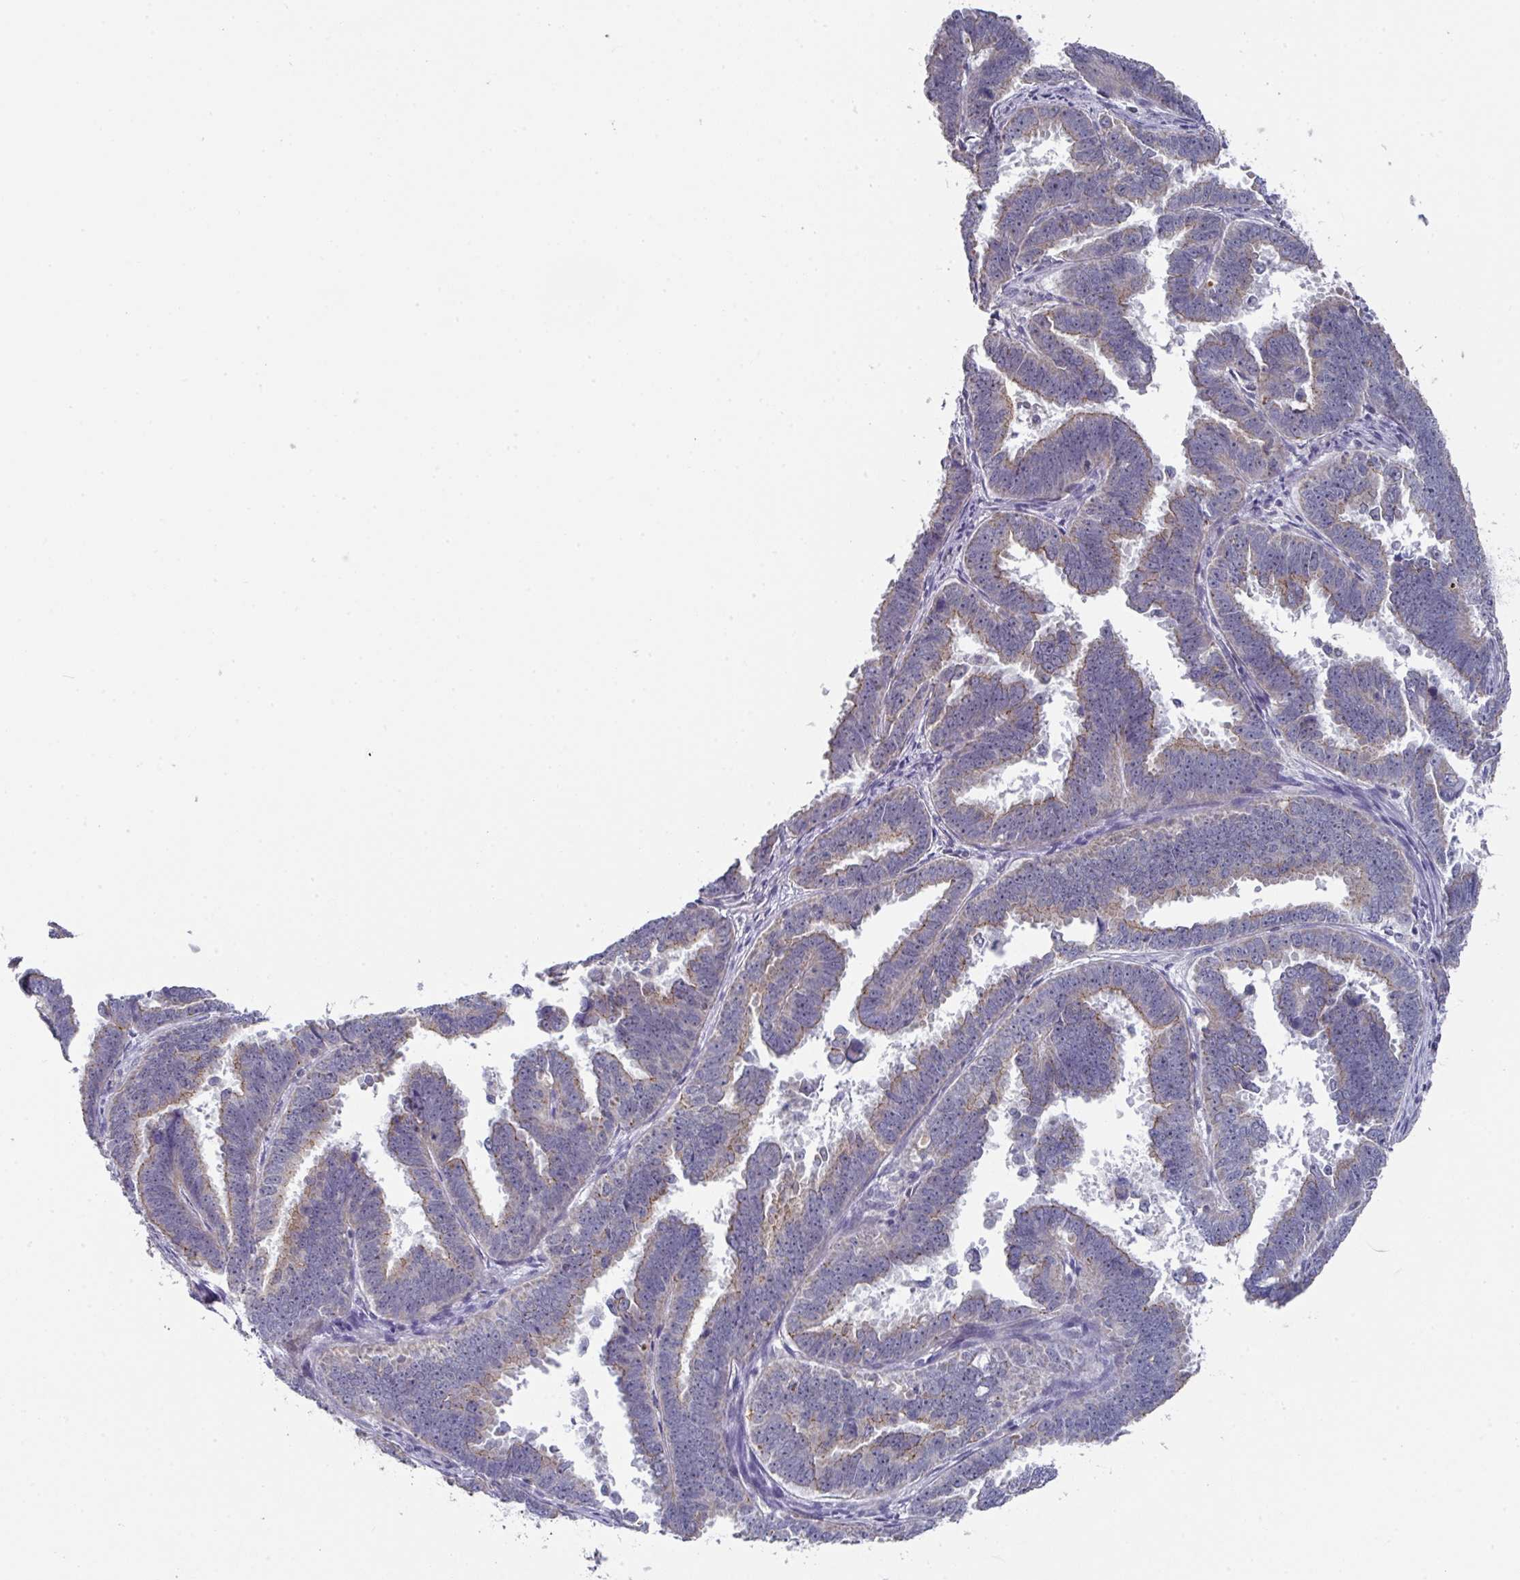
{"staining": {"intensity": "moderate", "quantity": "25%-75%", "location": "cytoplasmic/membranous"}, "tissue": "endometrial cancer", "cell_type": "Tumor cells", "image_type": "cancer", "snomed": [{"axis": "morphology", "description": "Adenocarcinoma, NOS"}, {"axis": "topography", "description": "Endometrium"}], "caption": "There is medium levels of moderate cytoplasmic/membranous positivity in tumor cells of endometrial adenocarcinoma, as demonstrated by immunohistochemical staining (brown color).", "gene": "DCAF12L2", "patient": {"sex": "female", "age": 75}}